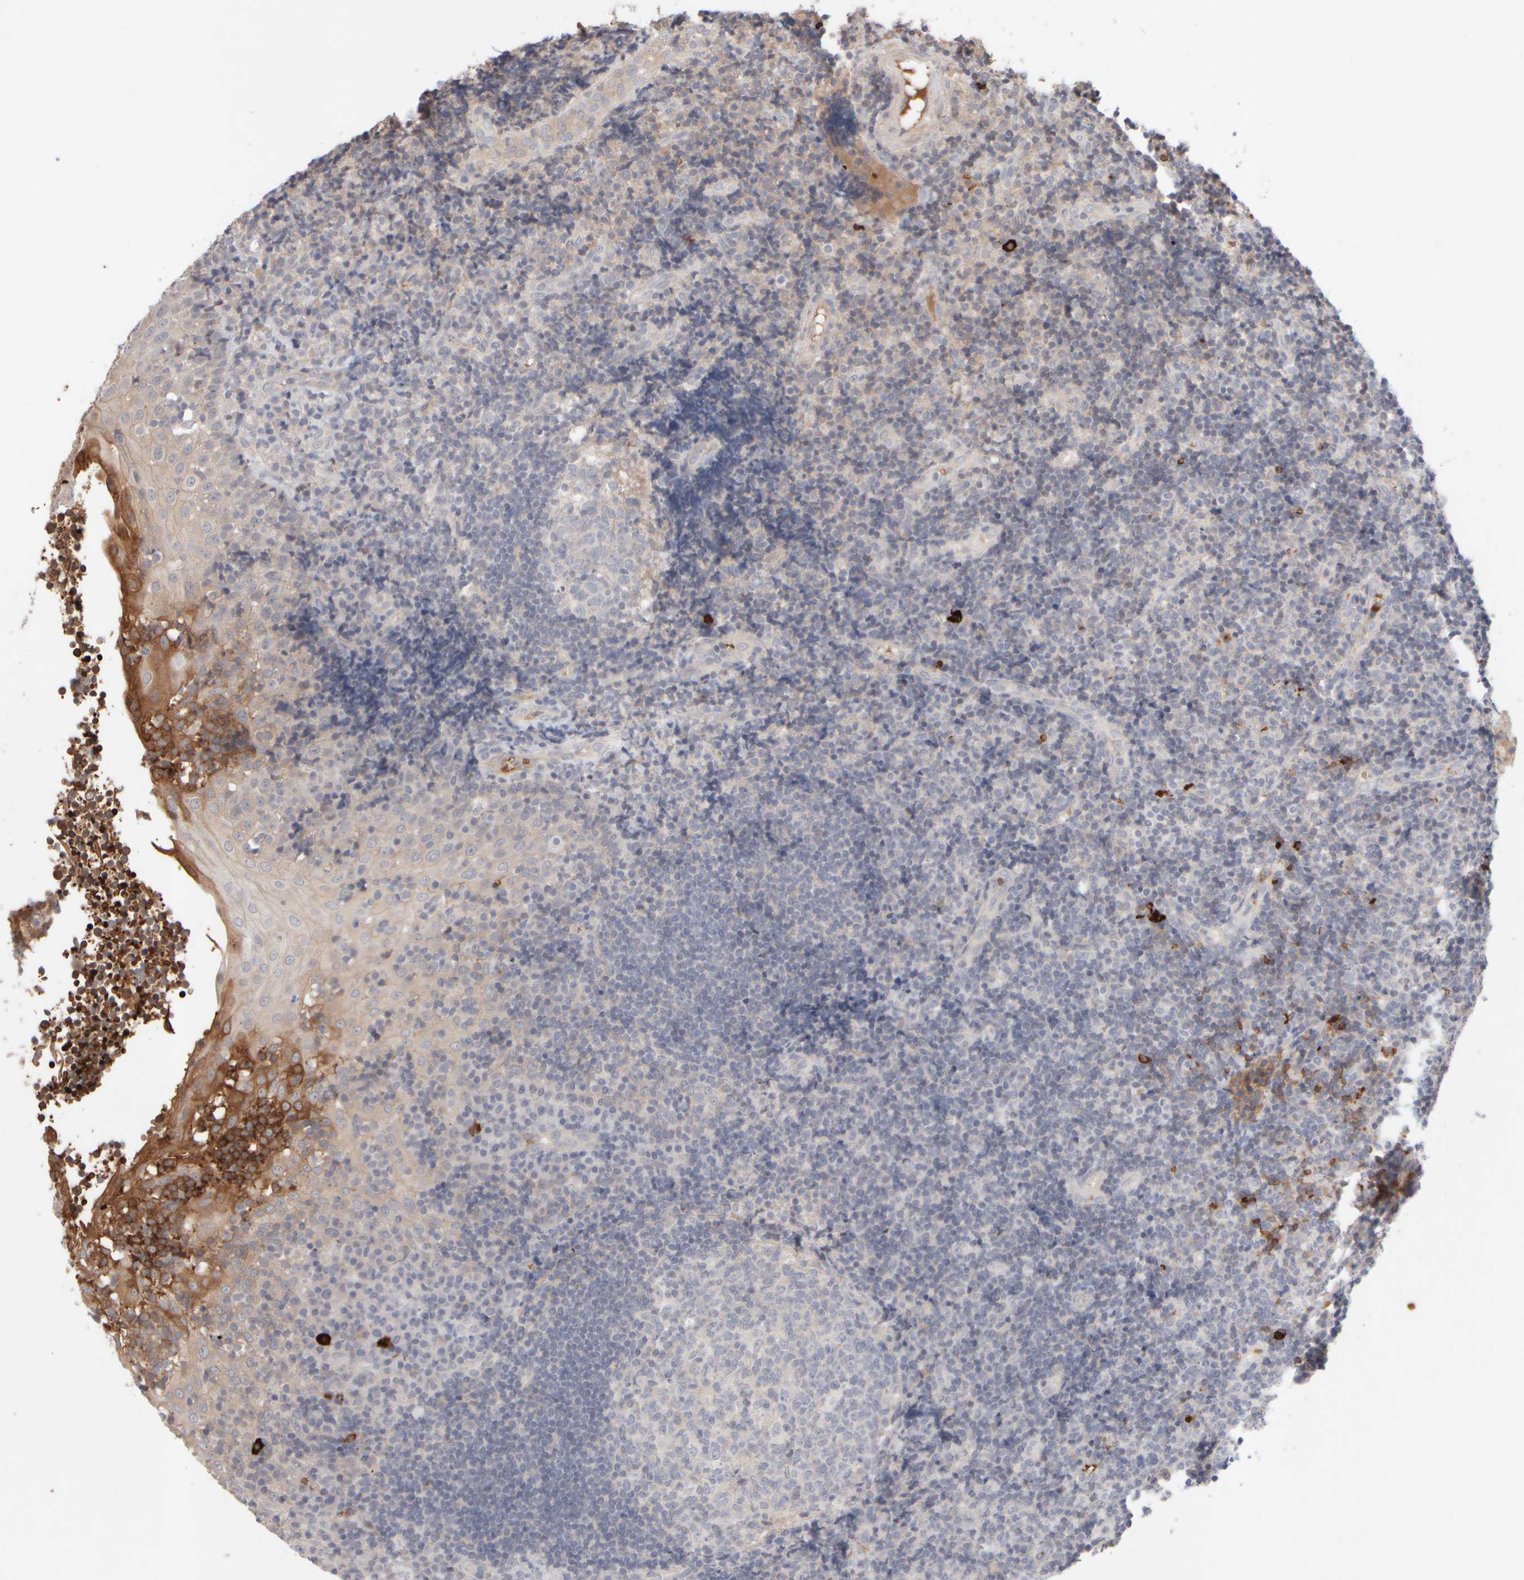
{"staining": {"intensity": "negative", "quantity": "none", "location": "none"}, "tissue": "tonsil", "cell_type": "Germinal center cells", "image_type": "normal", "snomed": [{"axis": "morphology", "description": "Normal tissue, NOS"}, {"axis": "topography", "description": "Tonsil"}], "caption": "Immunohistochemistry histopathology image of benign tonsil stained for a protein (brown), which reveals no staining in germinal center cells. (DAB (3,3'-diaminobenzidine) immunohistochemistry (IHC) with hematoxylin counter stain).", "gene": "MST1", "patient": {"sex": "female", "age": 40}}